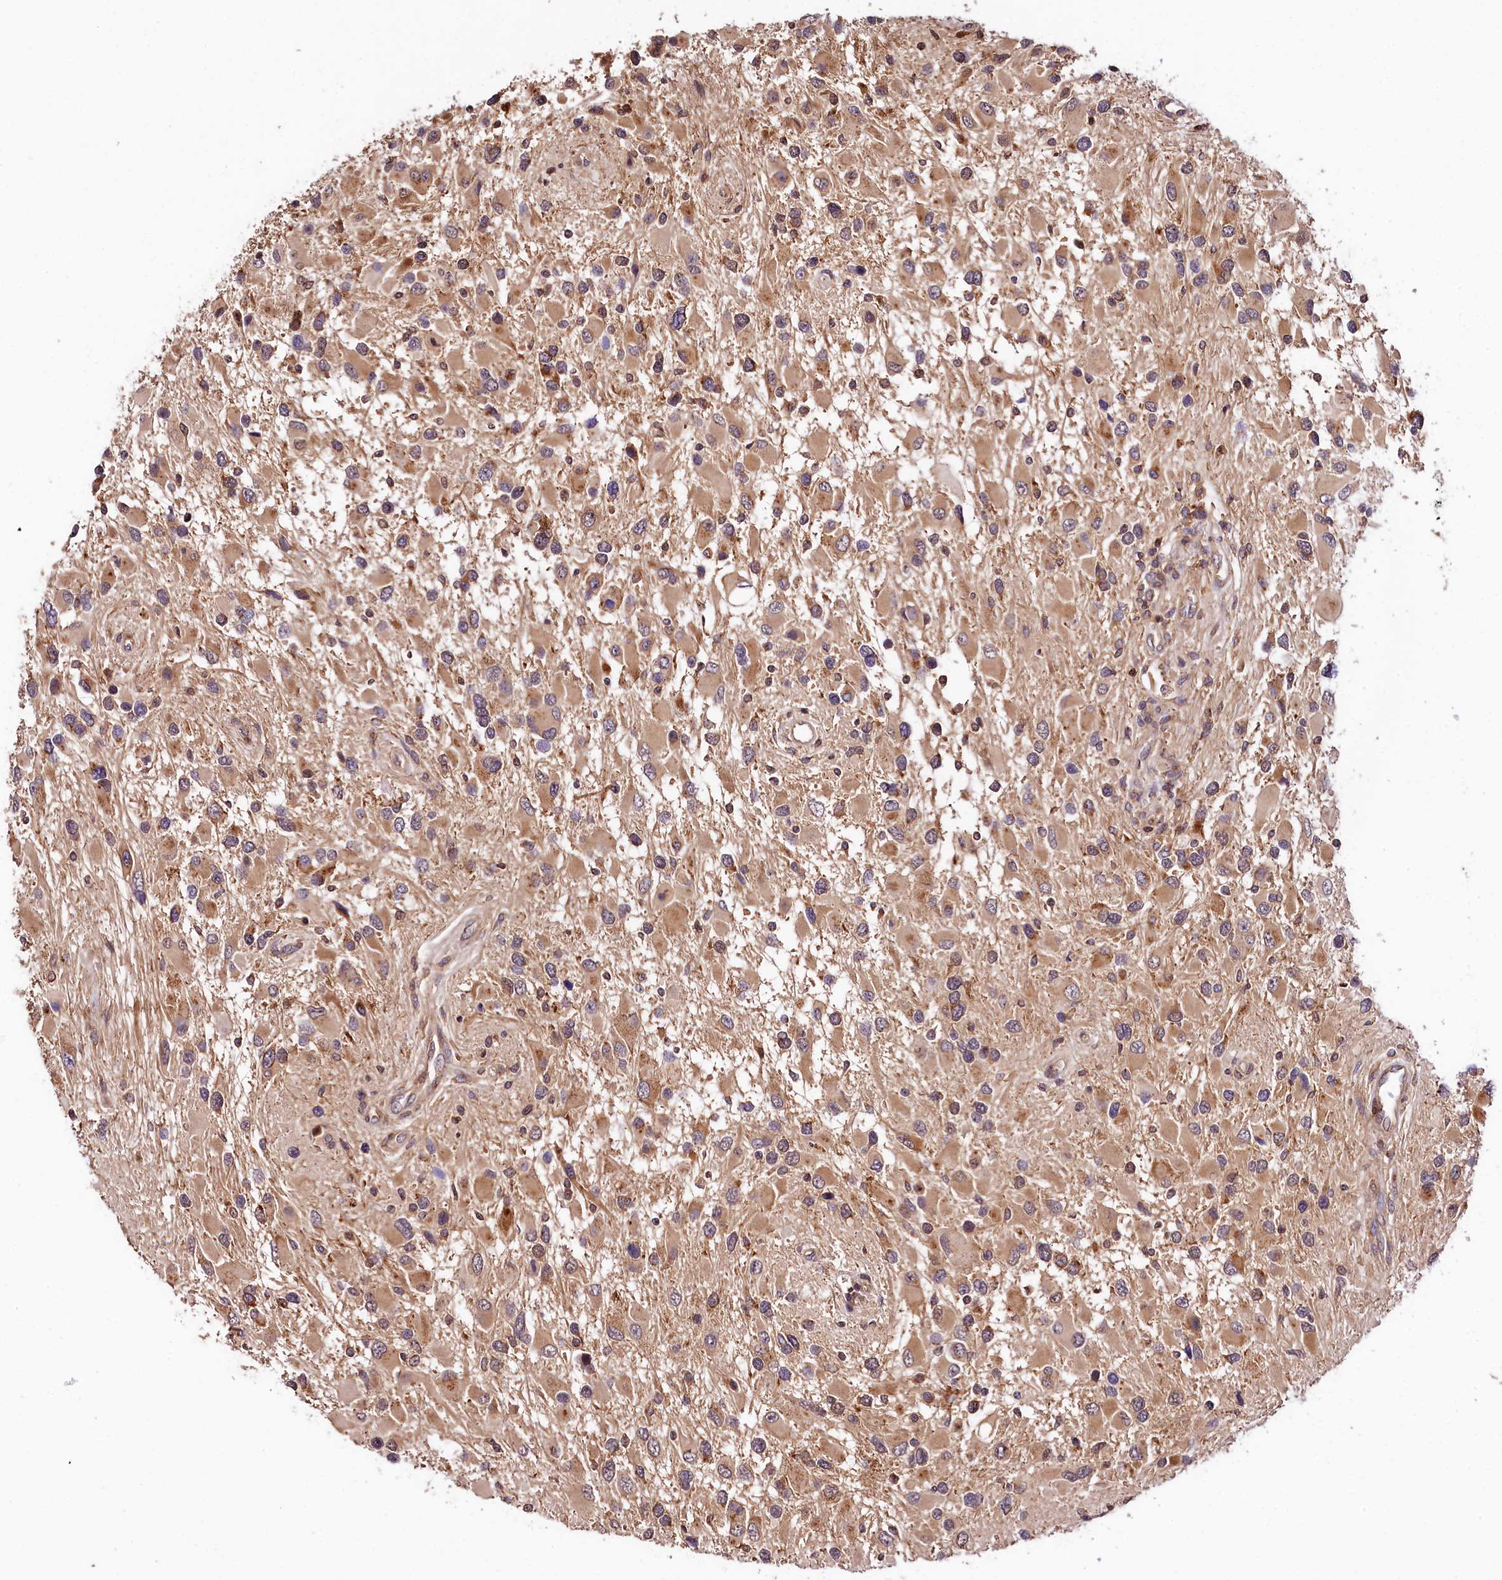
{"staining": {"intensity": "moderate", "quantity": "<25%", "location": "cytoplasmic/membranous"}, "tissue": "glioma", "cell_type": "Tumor cells", "image_type": "cancer", "snomed": [{"axis": "morphology", "description": "Glioma, malignant, High grade"}, {"axis": "topography", "description": "Brain"}], "caption": "Approximately <25% of tumor cells in glioma show moderate cytoplasmic/membranous protein staining as visualized by brown immunohistochemical staining.", "gene": "CHORDC1", "patient": {"sex": "male", "age": 53}}